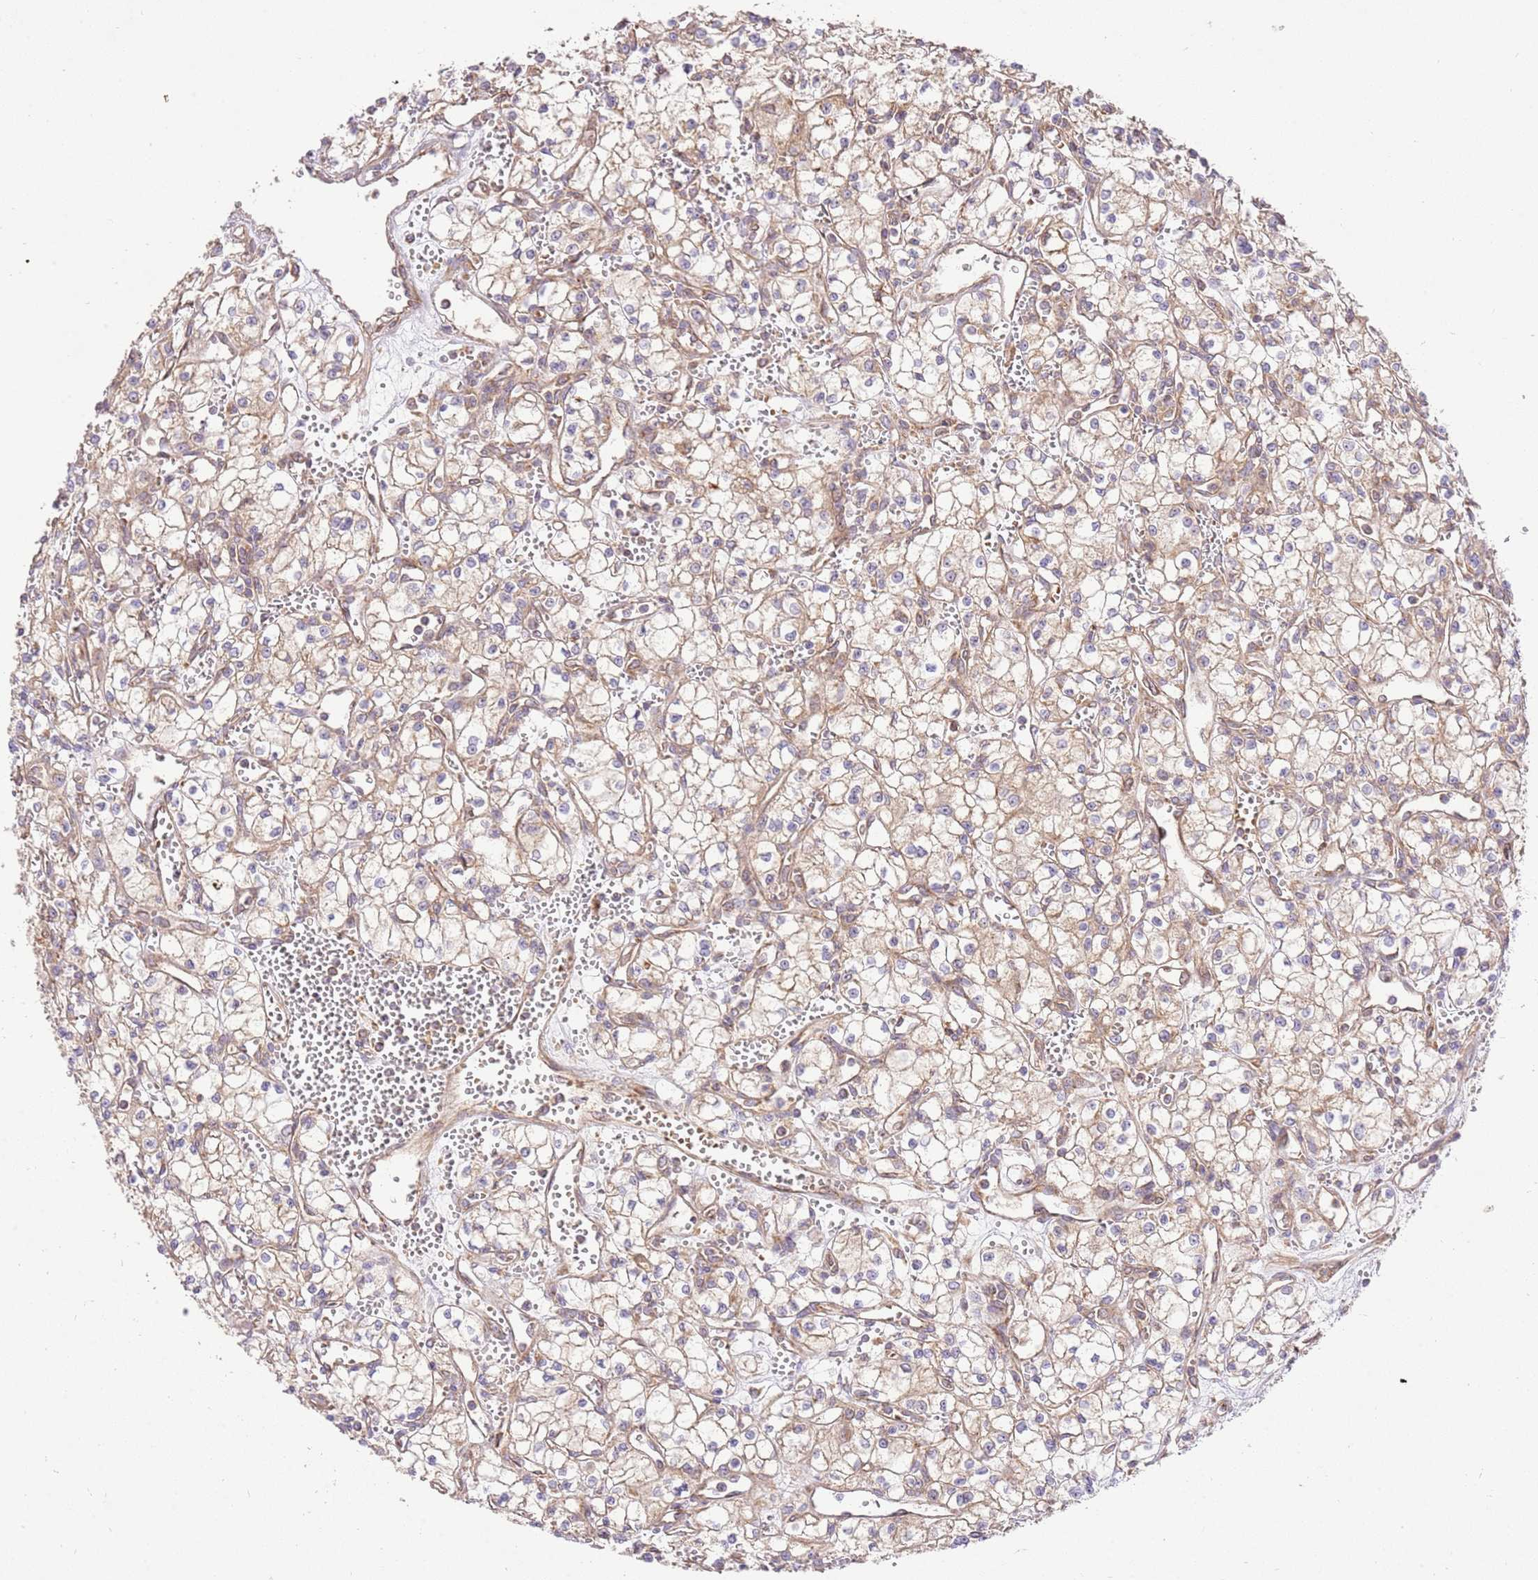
{"staining": {"intensity": "weak", "quantity": "25%-75%", "location": "cytoplasmic/membranous"}, "tissue": "renal cancer", "cell_type": "Tumor cells", "image_type": "cancer", "snomed": [{"axis": "morphology", "description": "Adenocarcinoma, NOS"}, {"axis": "topography", "description": "Kidney"}], "caption": "Immunohistochemical staining of human renal adenocarcinoma displays low levels of weak cytoplasmic/membranous protein expression in approximately 25%-75% of tumor cells.", "gene": "SPATA2L", "patient": {"sex": "male", "age": 59}}